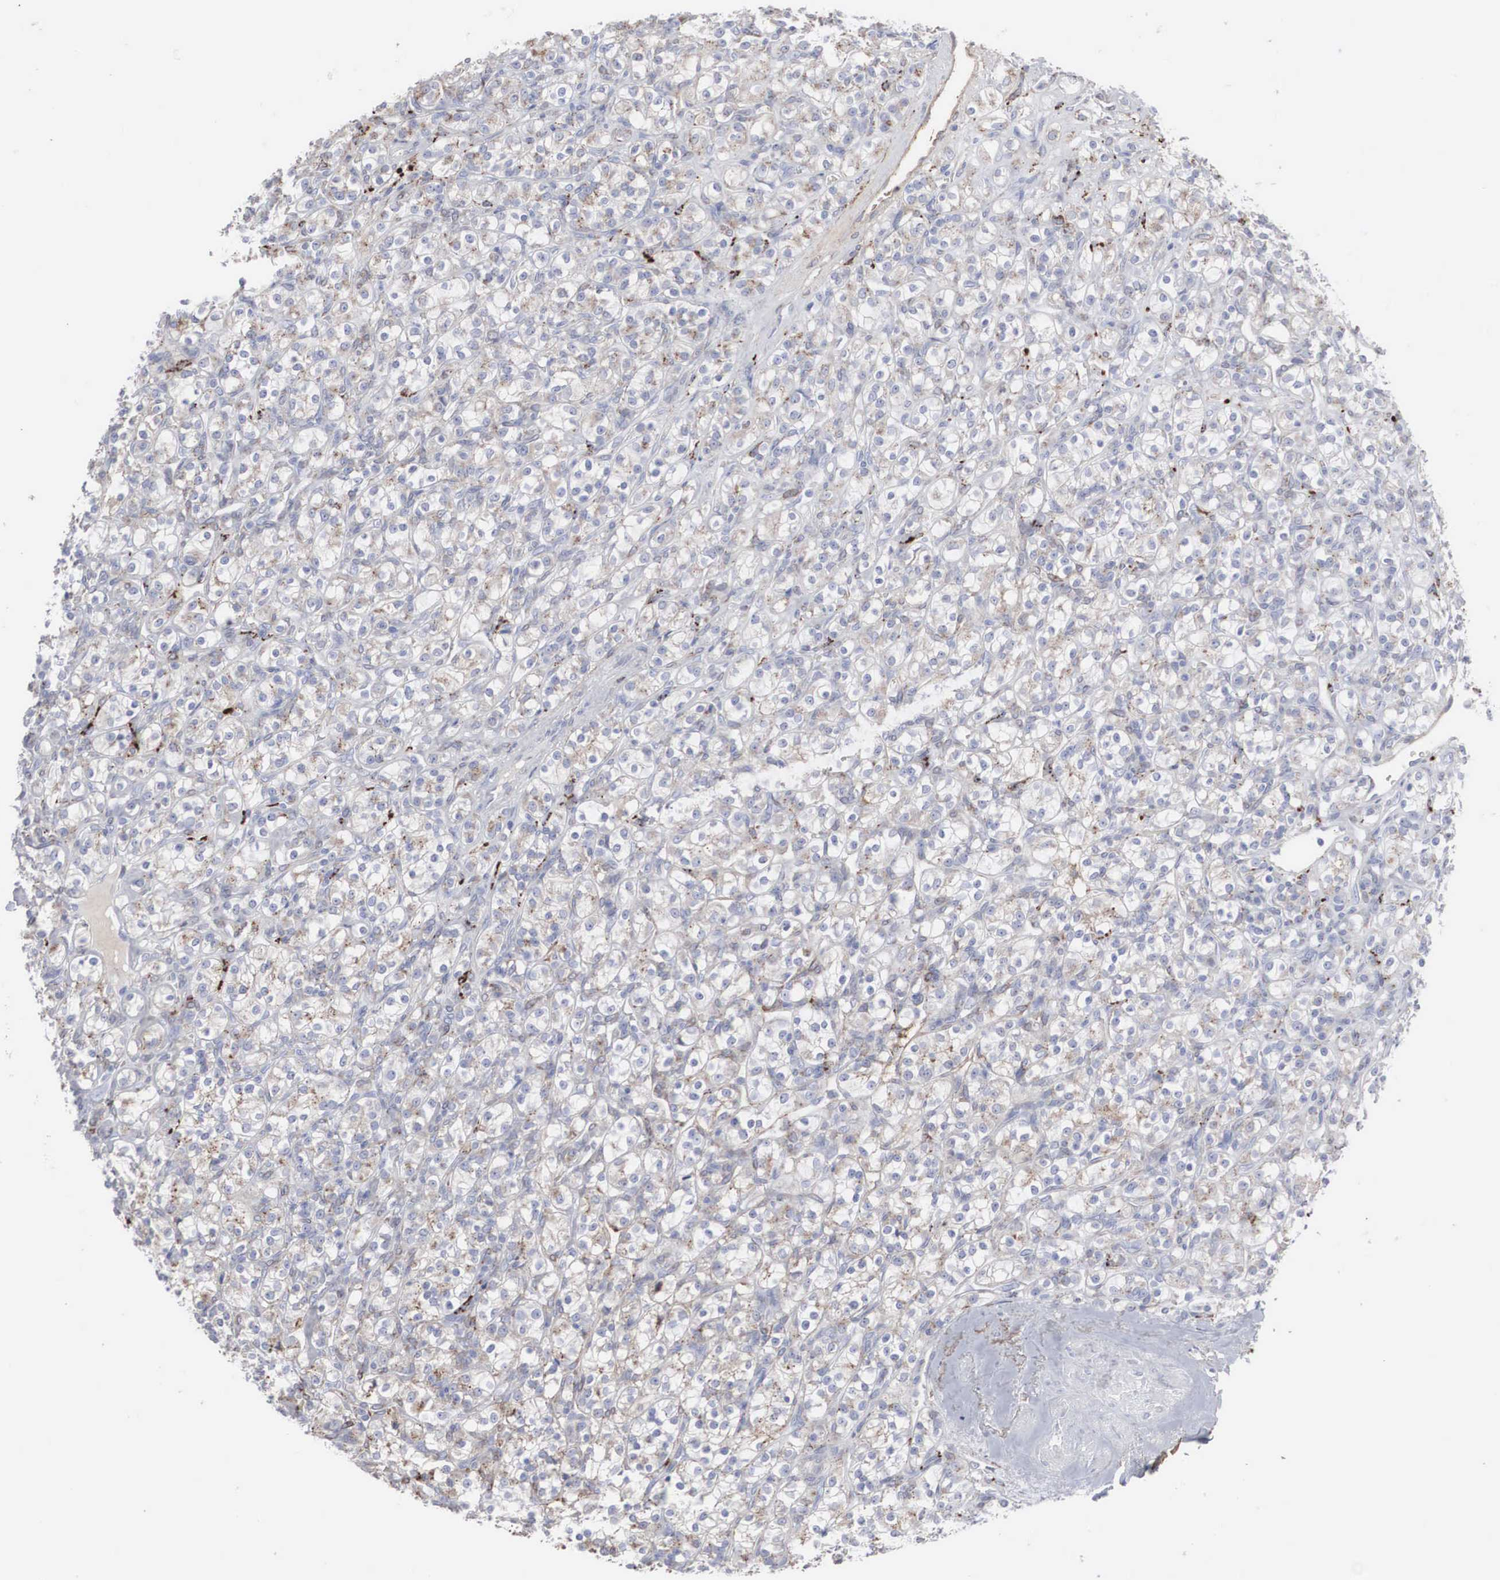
{"staining": {"intensity": "weak", "quantity": "<25%", "location": "cytoplasmic/membranous"}, "tissue": "renal cancer", "cell_type": "Tumor cells", "image_type": "cancer", "snomed": [{"axis": "morphology", "description": "Adenocarcinoma, NOS"}, {"axis": "topography", "description": "Kidney"}], "caption": "An immunohistochemistry photomicrograph of renal cancer (adenocarcinoma) is shown. There is no staining in tumor cells of renal cancer (adenocarcinoma).", "gene": "LGALS3BP", "patient": {"sex": "male", "age": 77}}